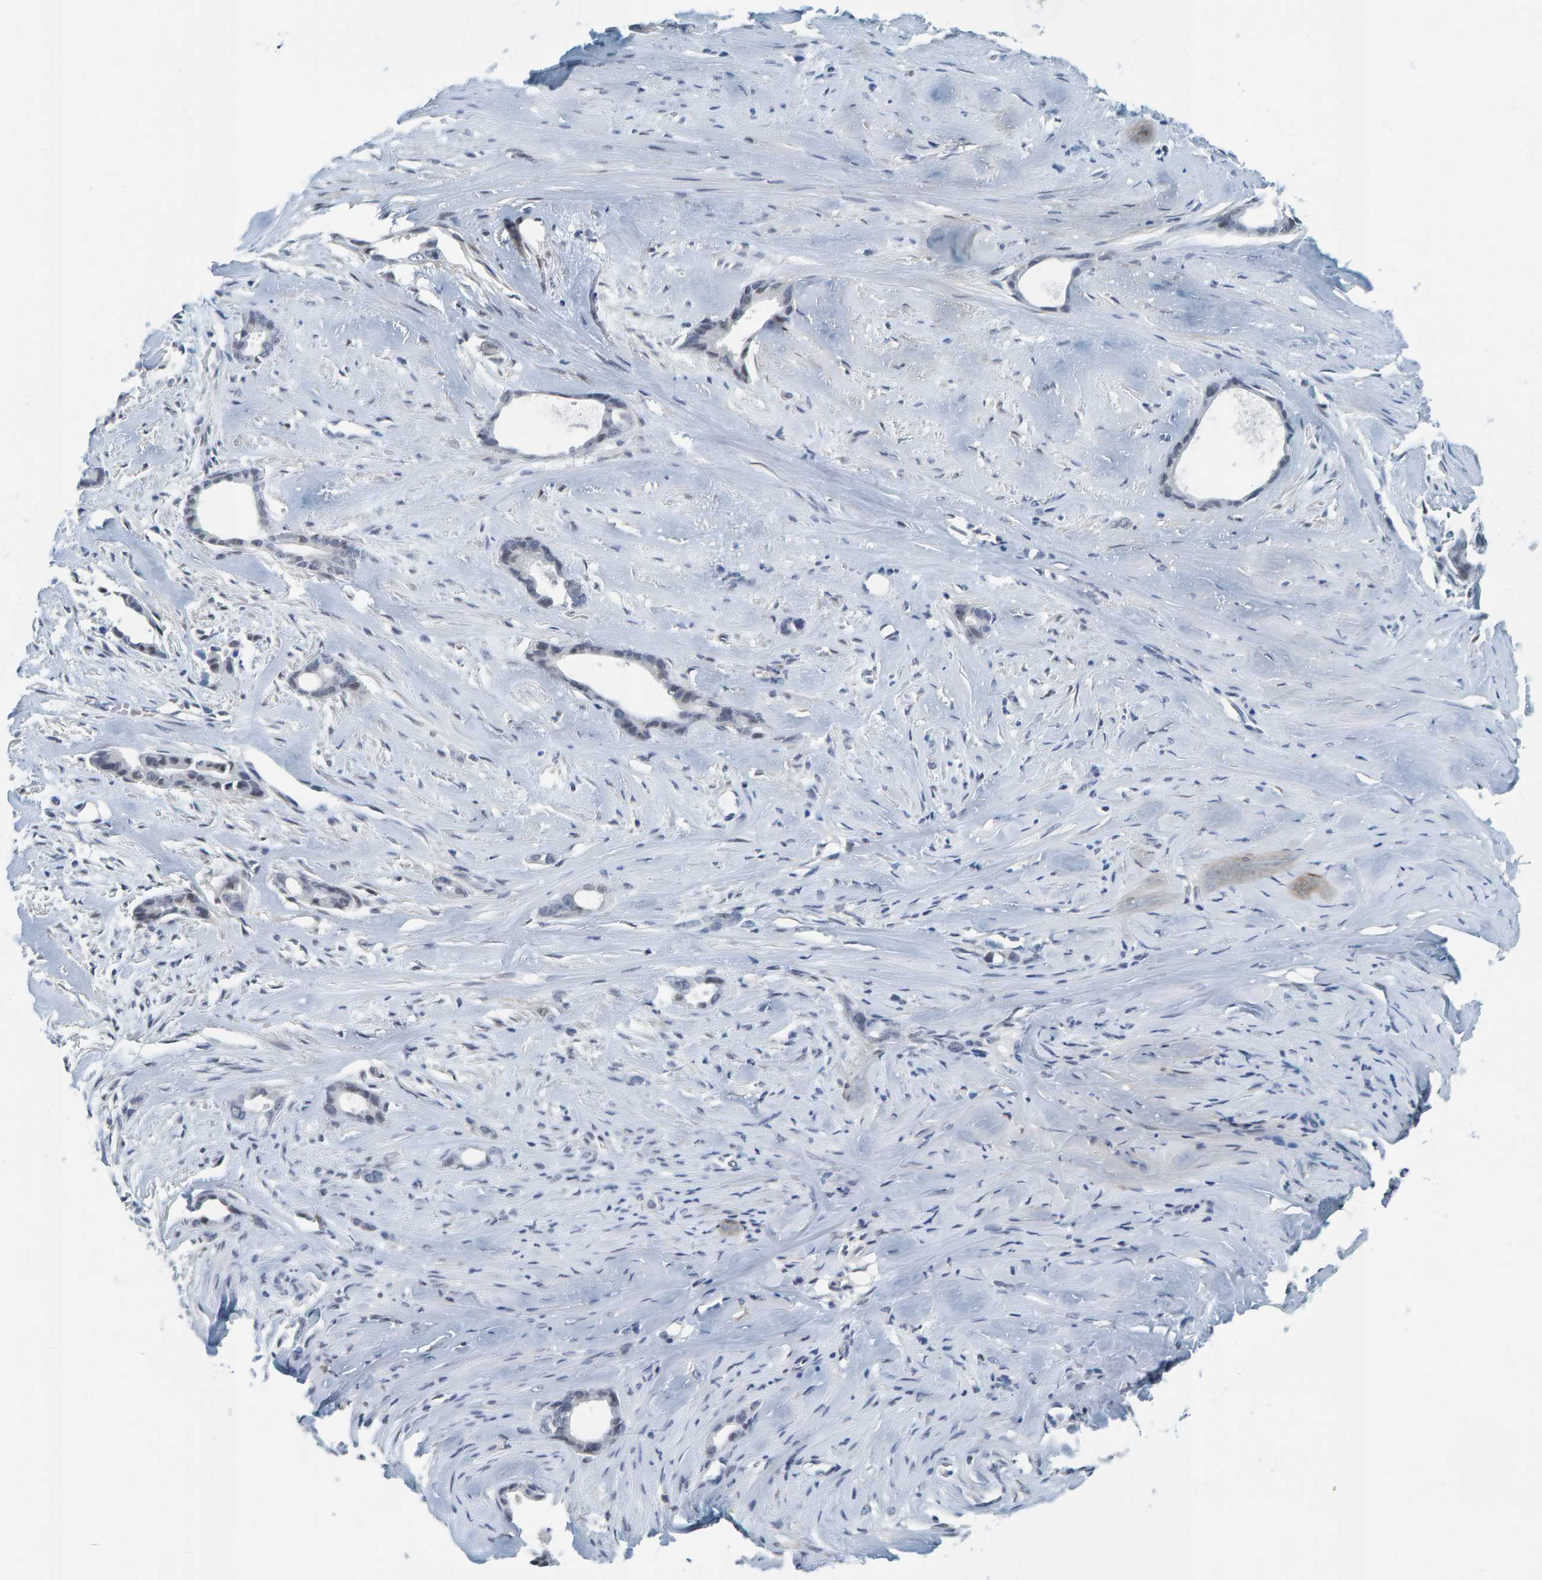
{"staining": {"intensity": "negative", "quantity": "none", "location": "none"}, "tissue": "liver cancer", "cell_type": "Tumor cells", "image_type": "cancer", "snomed": [{"axis": "morphology", "description": "Cholangiocarcinoma"}, {"axis": "topography", "description": "Liver"}], "caption": "Immunohistochemistry (IHC) image of neoplastic tissue: cholangiocarcinoma (liver) stained with DAB exhibits no significant protein staining in tumor cells.", "gene": "CNP", "patient": {"sex": "female", "age": 55}}